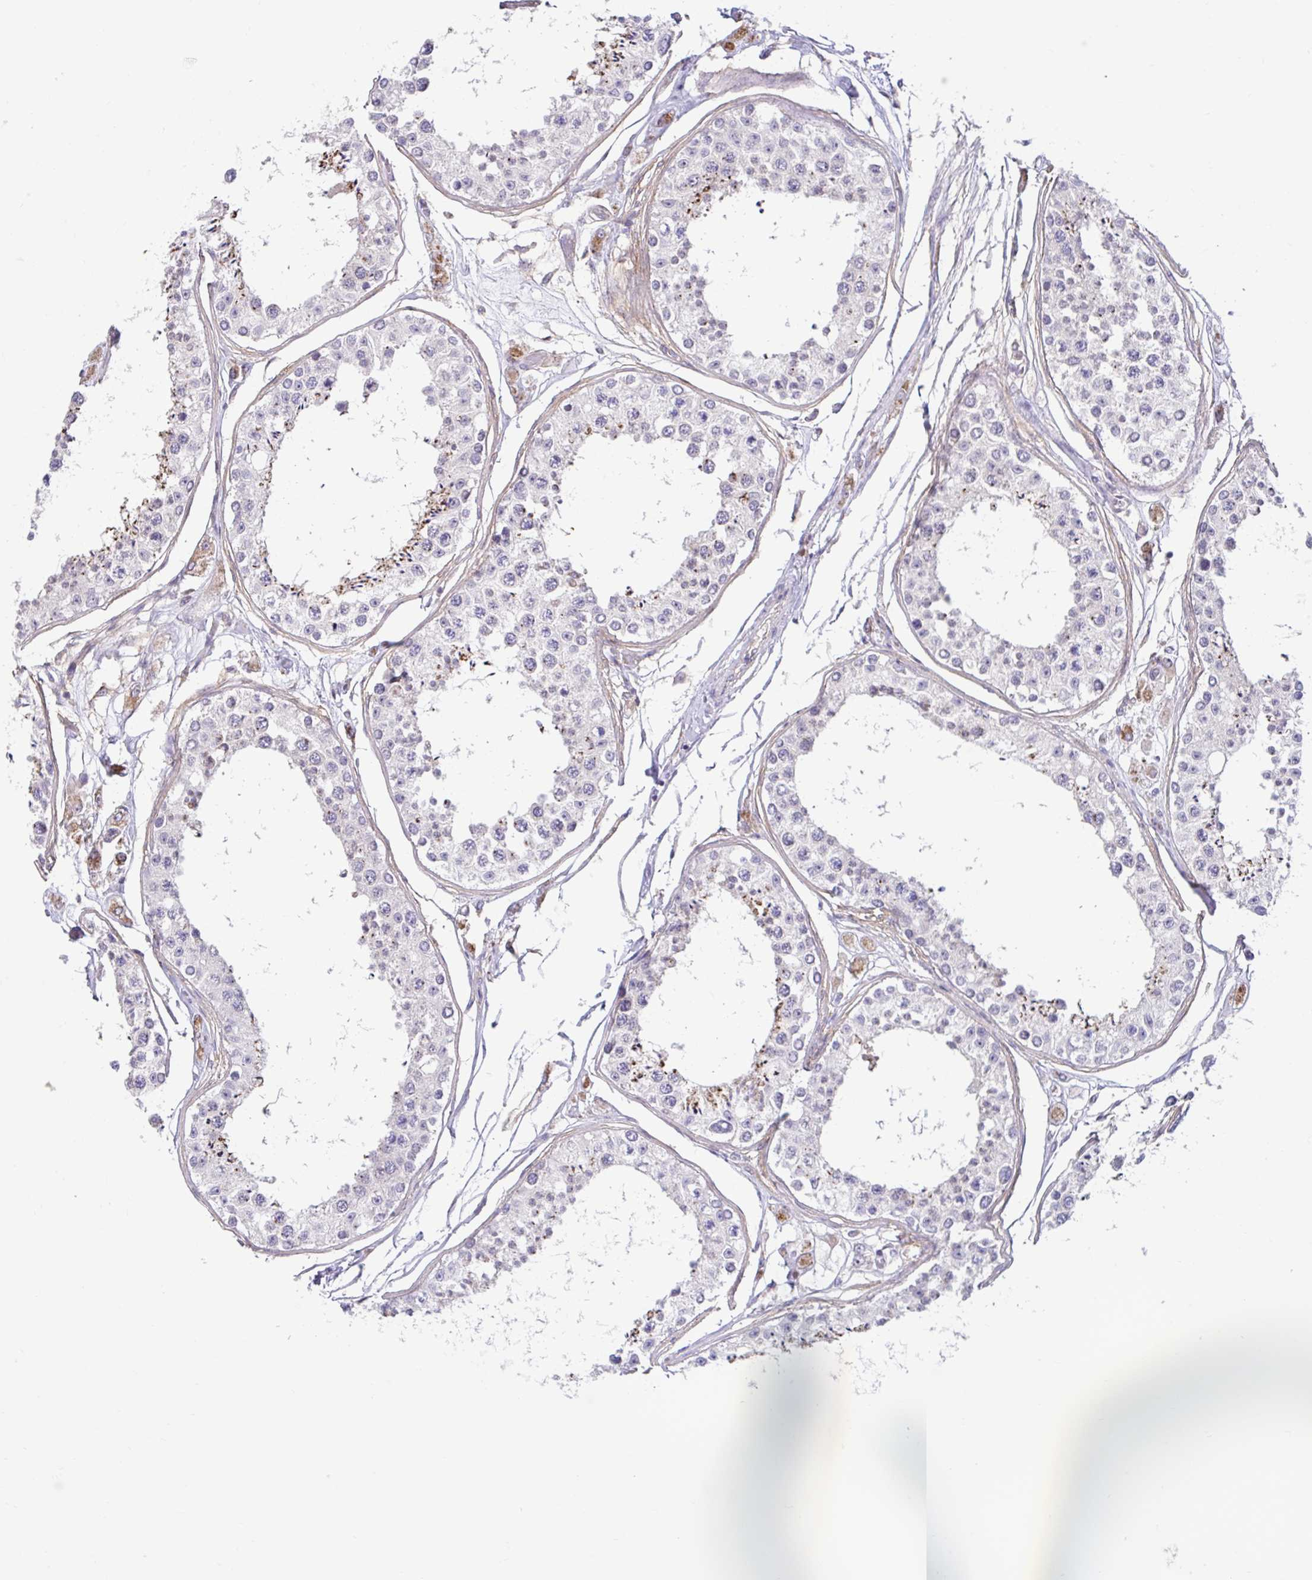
{"staining": {"intensity": "moderate", "quantity": "<25%", "location": "cytoplasmic/membranous"}, "tissue": "testis", "cell_type": "Cells in seminiferous ducts", "image_type": "normal", "snomed": [{"axis": "morphology", "description": "Normal tissue, NOS"}, {"axis": "topography", "description": "Testis"}], "caption": "High-magnification brightfield microscopy of unremarkable testis stained with DAB (brown) and counterstained with hematoxylin (blue). cells in seminiferous ducts exhibit moderate cytoplasmic/membranous expression is identified in about<25% of cells. (IHC, brightfield microscopy, high magnification).", "gene": "NT5C1B", "patient": {"sex": "male", "age": 25}}